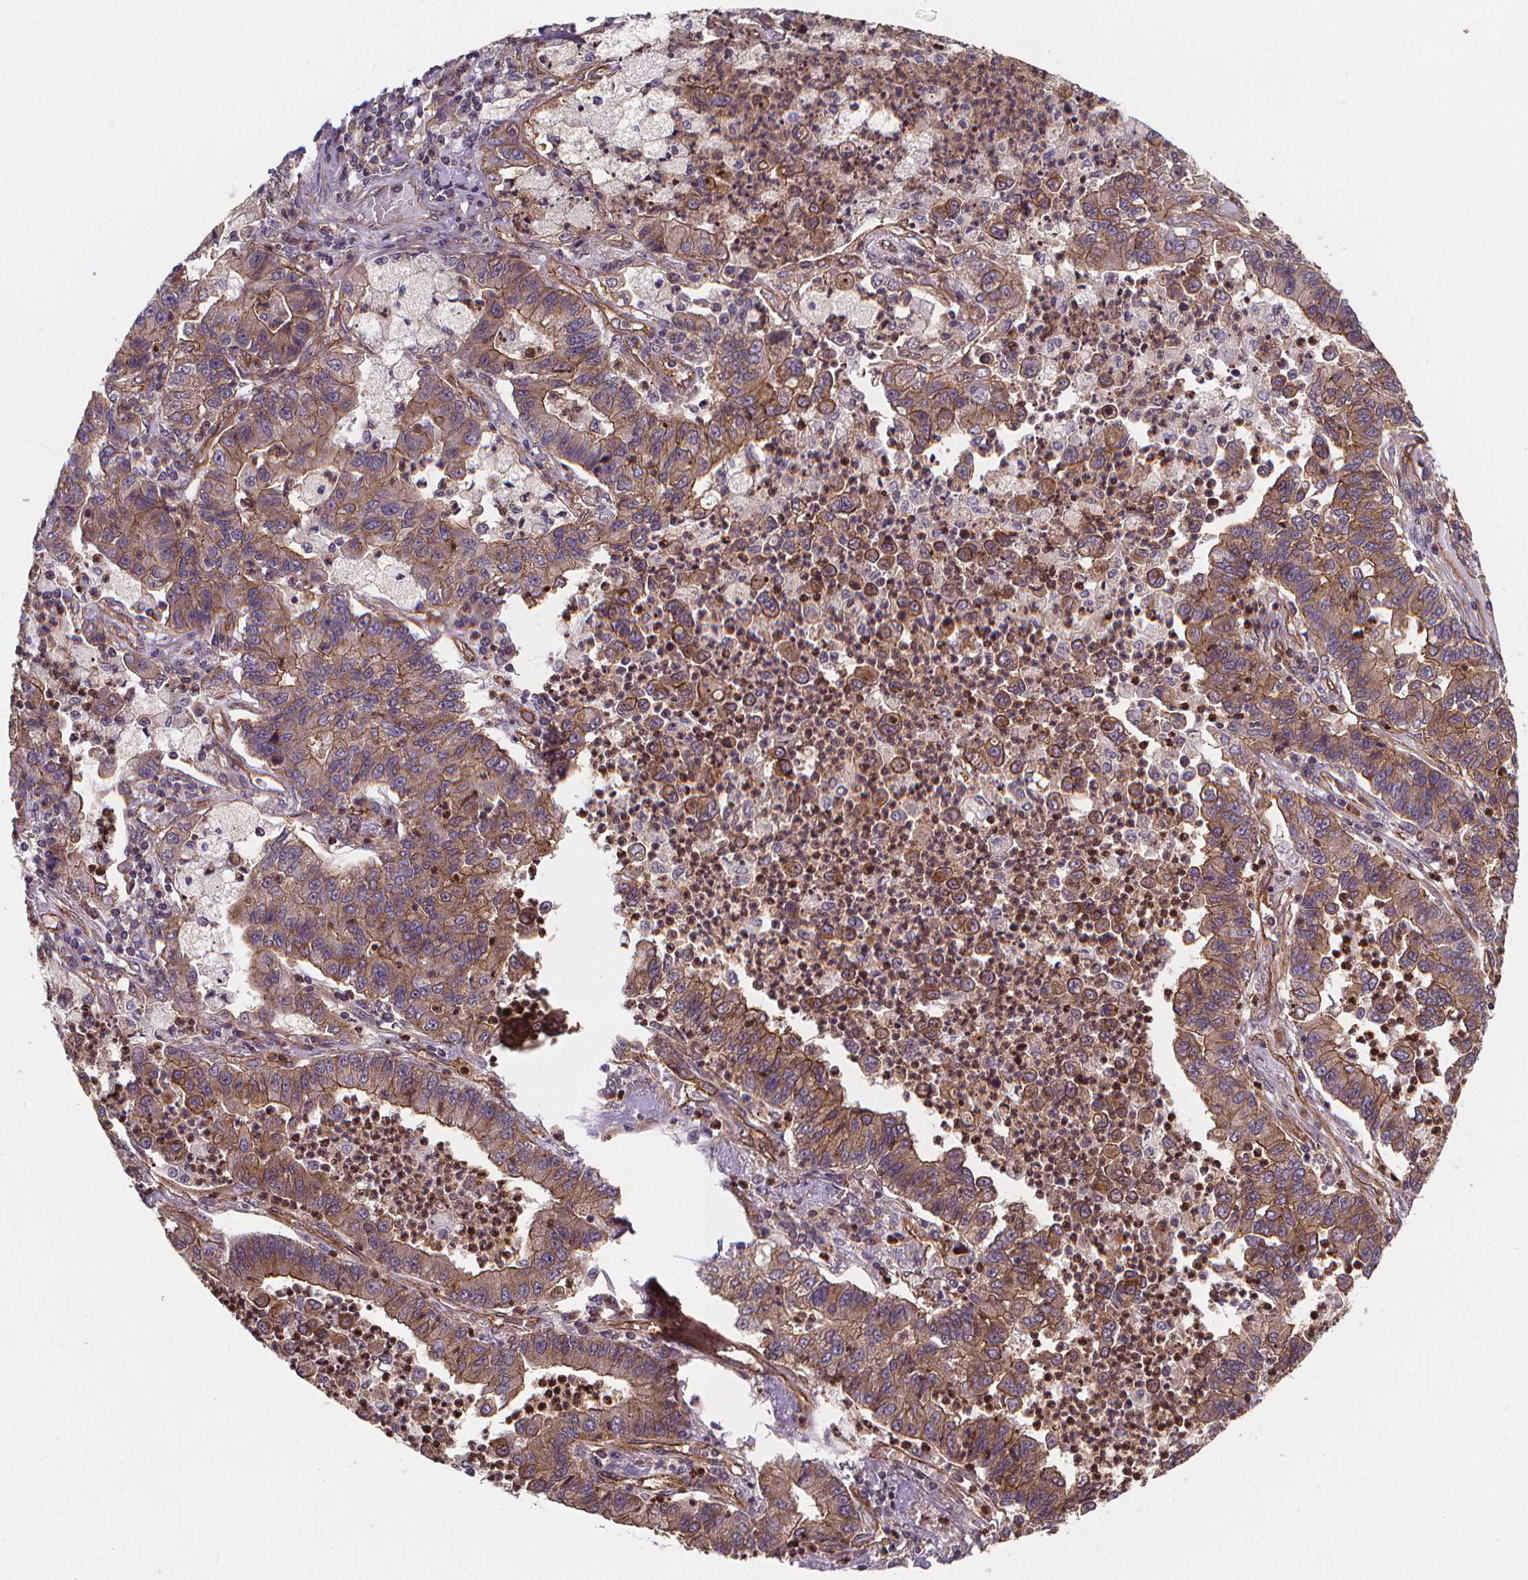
{"staining": {"intensity": "moderate", "quantity": ">75%", "location": "cytoplasmic/membranous"}, "tissue": "lung cancer", "cell_type": "Tumor cells", "image_type": "cancer", "snomed": [{"axis": "morphology", "description": "Adenocarcinoma, NOS"}, {"axis": "topography", "description": "Lung"}], "caption": "Moderate cytoplasmic/membranous positivity is identified in approximately >75% of tumor cells in lung cancer.", "gene": "CLINT1", "patient": {"sex": "female", "age": 57}}